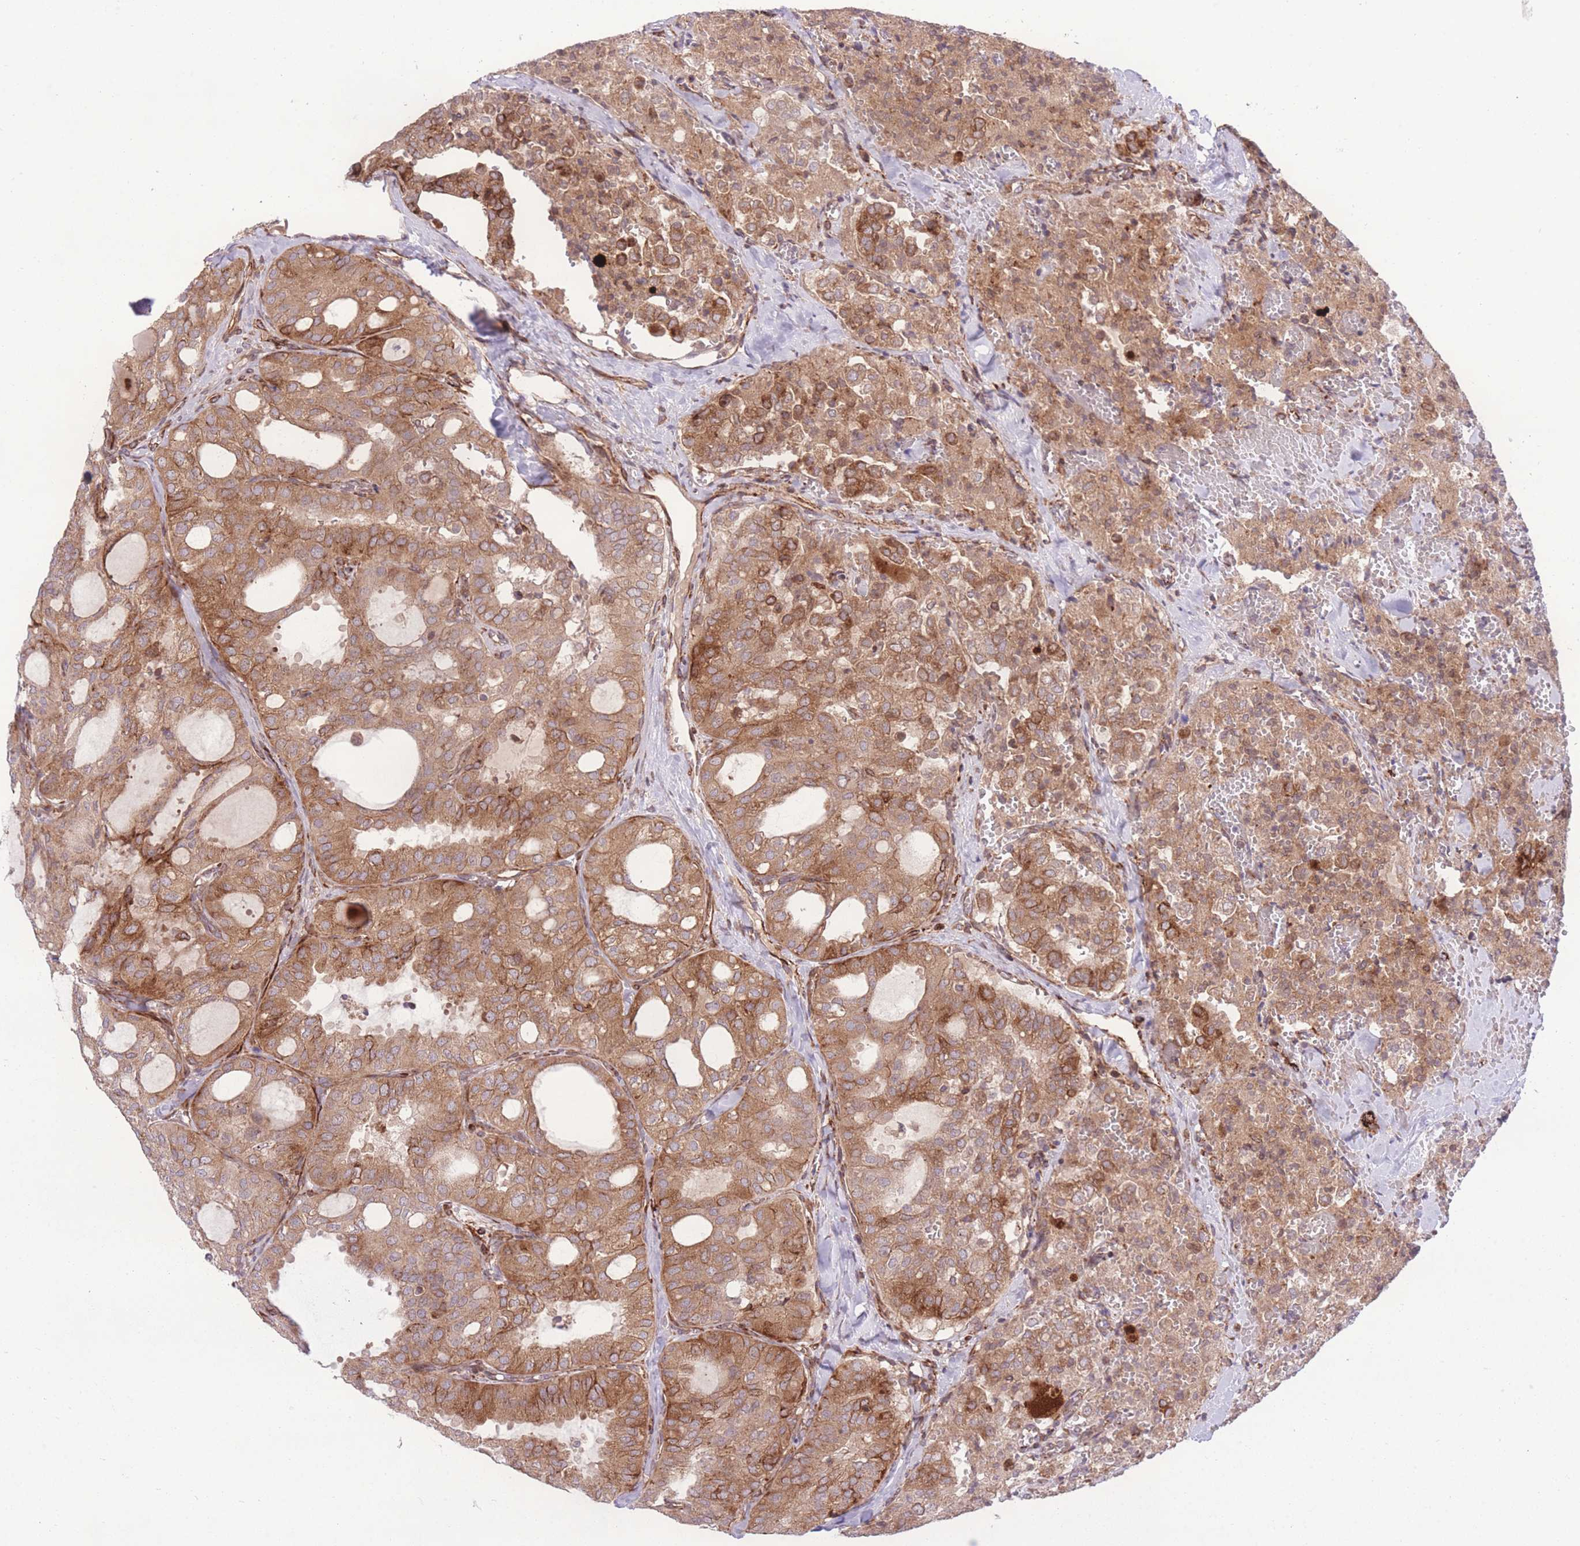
{"staining": {"intensity": "moderate", "quantity": ">75%", "location": "cytoplasmic/membranous"}, "tissue": "thyroid cancer", "cell_type": "Tumor cells", "image_type": "cancer", "snomed": [{"axis": "morphology", "description": "Follicular adenoma carcinoma, NOS"}, {"axis": "topography", "description": "Thyroid gland"}], "caption": "A histopathology image of human thyroid follicular adenoma carcinoma stained for a protein reveals moderate cytoplasmic/membranous brown staining in tumor cells.", "gene": "CISH", "patient": {"sex": "male", "age": 75}}